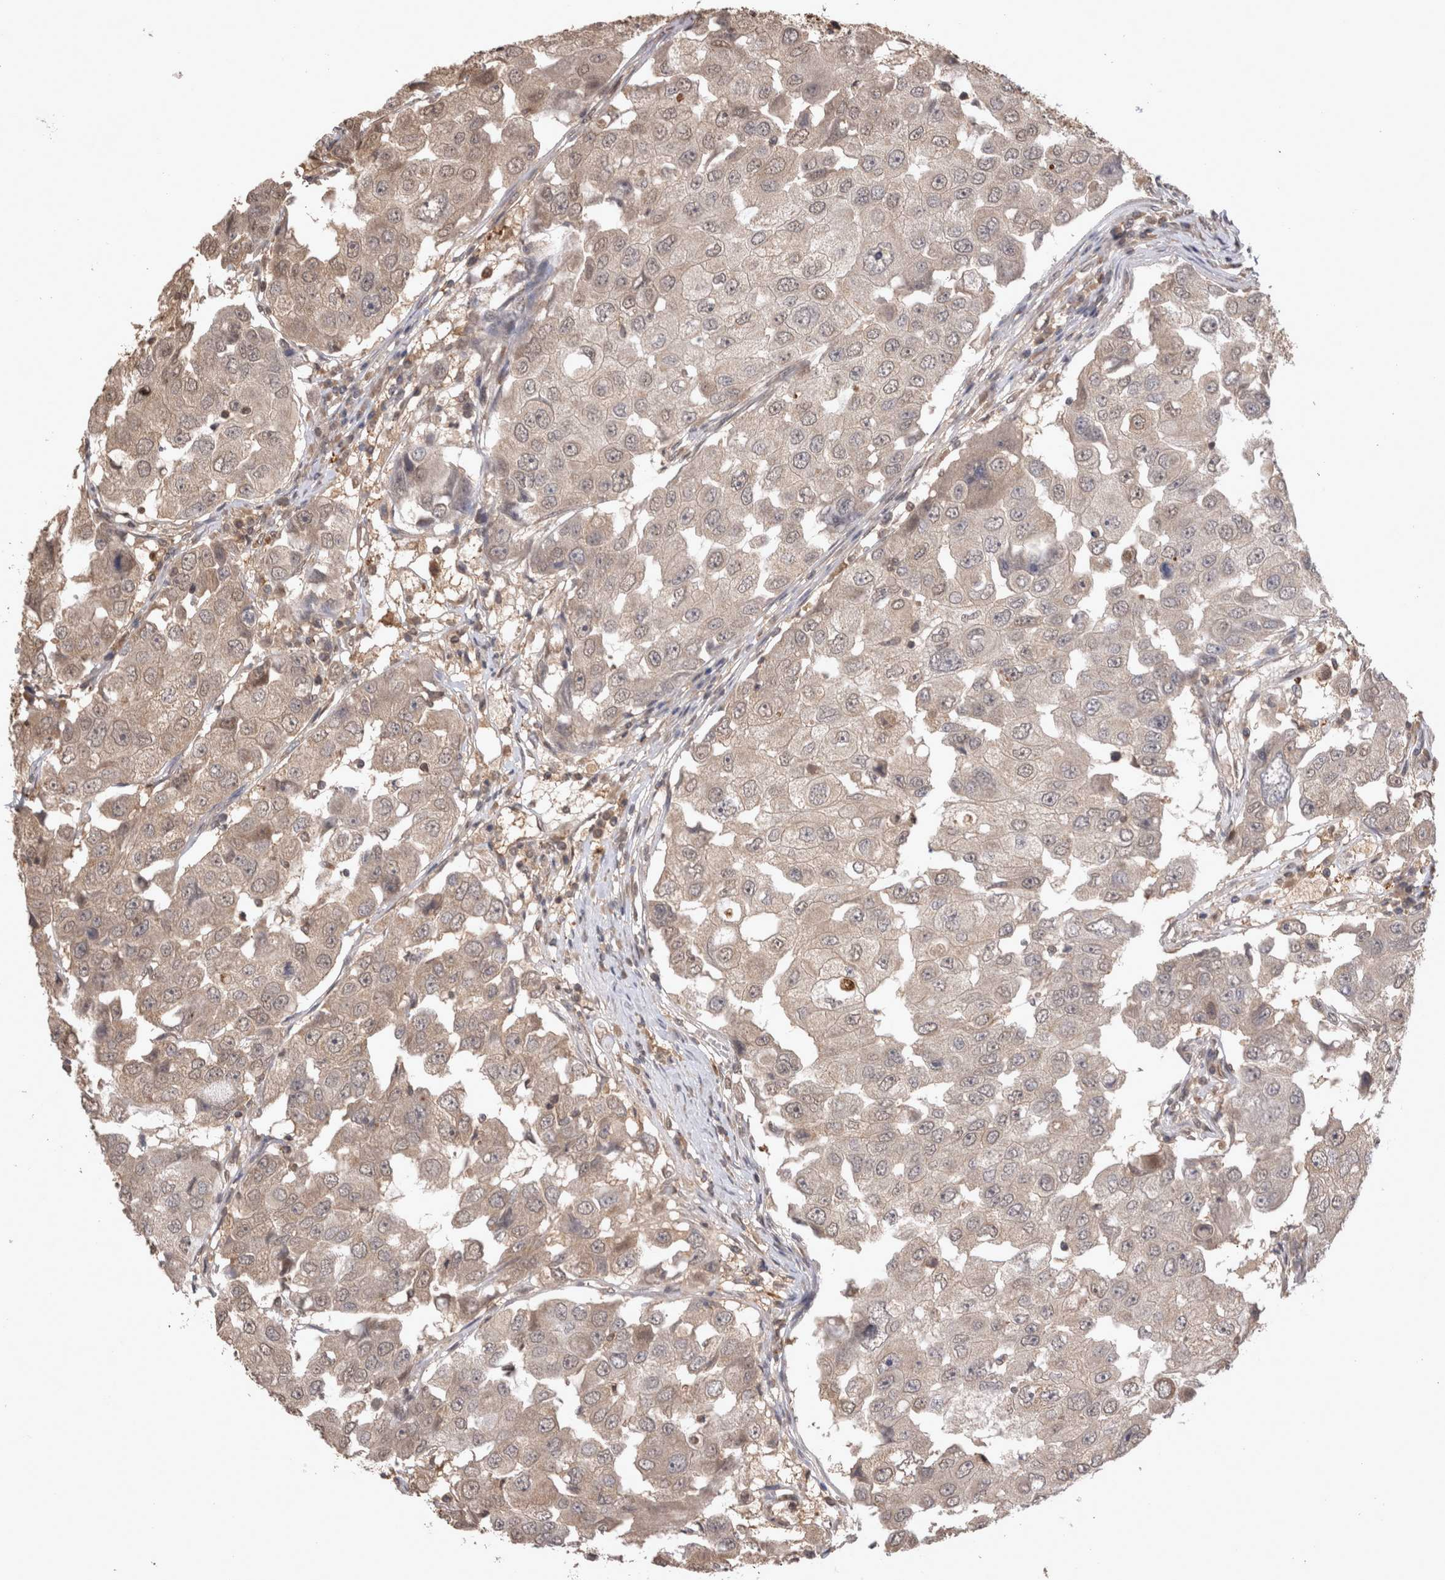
{"staining": {"intensity": "weak", "quantity": ">75%", "location": "cytoplasmic/membranous"}, "tissue": "breast cancer", "cell_type": "Tumor cells", "image_type": "cancer", "snomed": [{"axis": "morphology", "description": "Duct carcinoma"}, {"axis": "topography", "description": "Breast"}], "caption": "Immunohistochemistry (IHC) of breast cancer reveals low levels of weak cytoplasmic/membranous positivity in about >75% of tumor cells.", "gene": "PREP", "patient": {"sex": "female", "age": 27}}